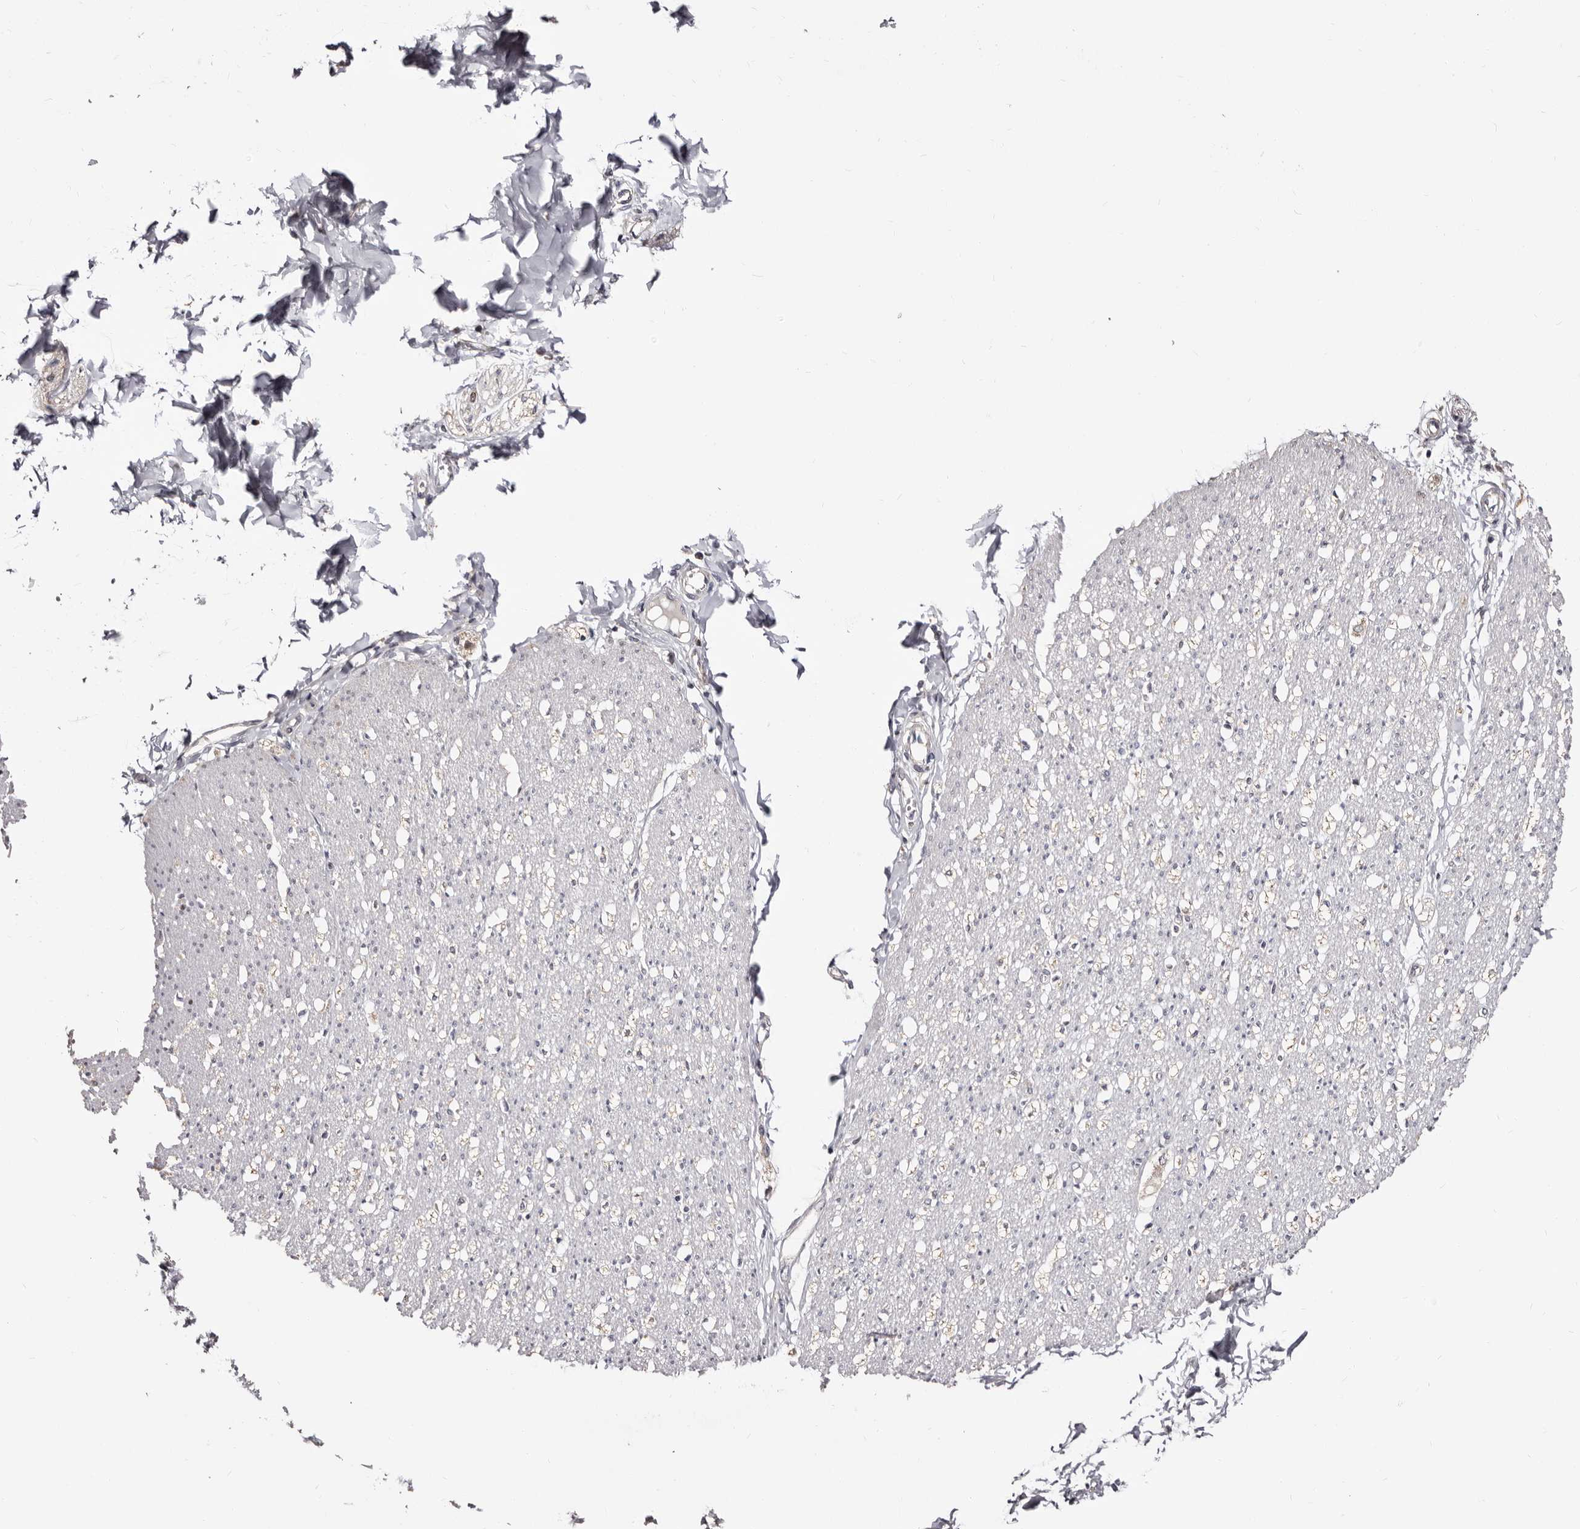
{"staining": {"intensity": "negative", "quantity": "none", "location": "none"}, "tissue": "smooth muscle", "cell_type": "Smooth muscle cells", "image_type": "normal", "snomed": [{"axis": "morphology", "description": "Normal tissue, NOS"}, {"axis": "morphology", "description": "Adenocarcinoma, NOS"}, {"axis": "topography", "description": "Colon"}, {"axis": "topography", "description": "Peripheral nerve tissue"}], "caption": "Micrograph shows no protein expression in smooth muscle cells of benign smooth muscle.", "gene": "PTAFR", "patient": {"sex": "male", "age": 14}}